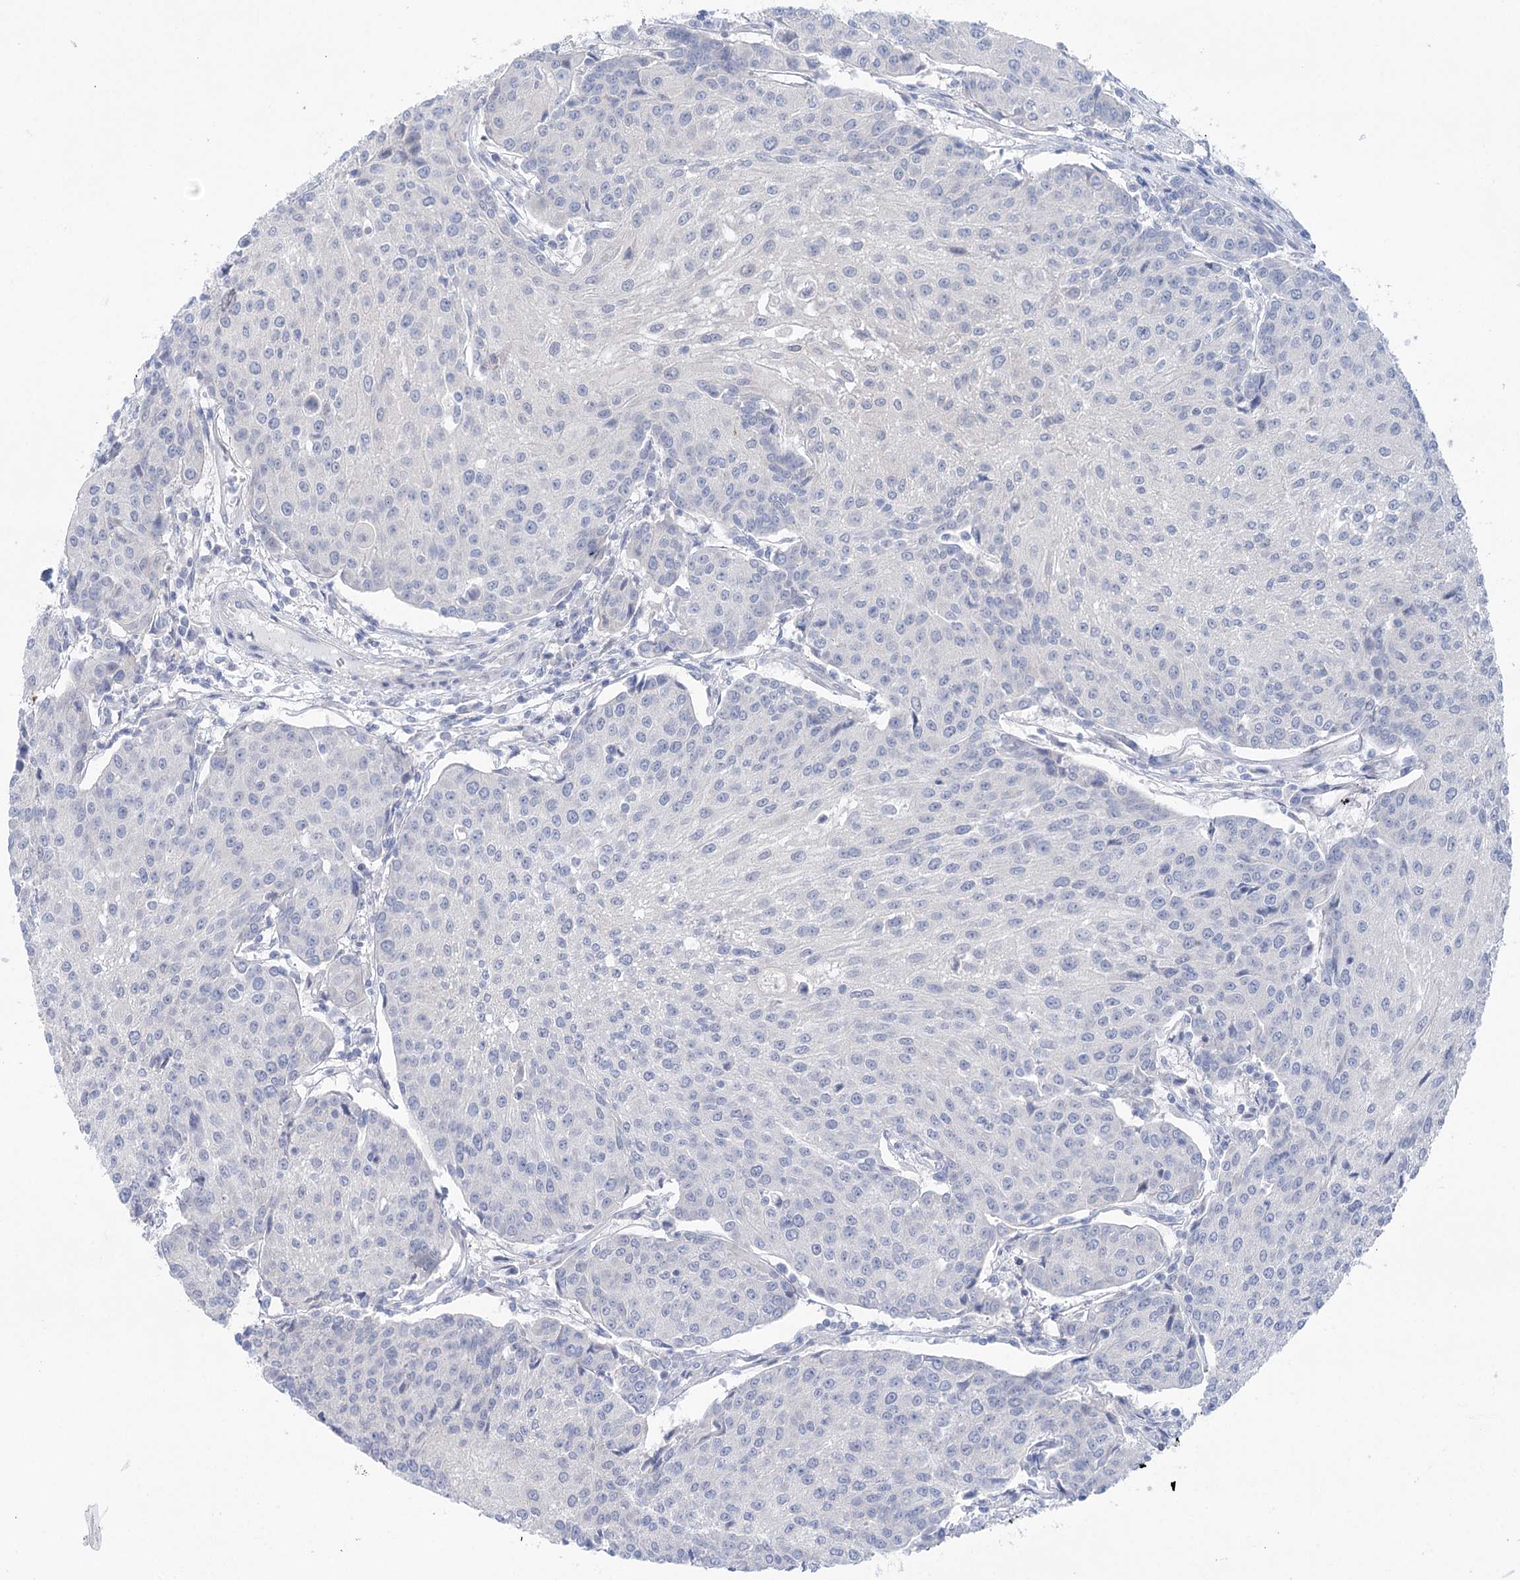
{"staining": {"intensity": "negative", "quantity": "none", "location": "none"}, "tissue": "urothelial cancer", "cell_type": "Tumor cells", "image_type": "cancer", "snomed": [{"axis": "morphology", "description": "Urothelial carcinoma, High grade"}, {"axis": "topography", "description": "Urinary bladder"}], "caption": "Immunohistochemical staining of human urothelial cancer reveals no significant positivity in tumor cells.", "gene": "LALBA", "patient": {"sex": "female", "age": 85}}